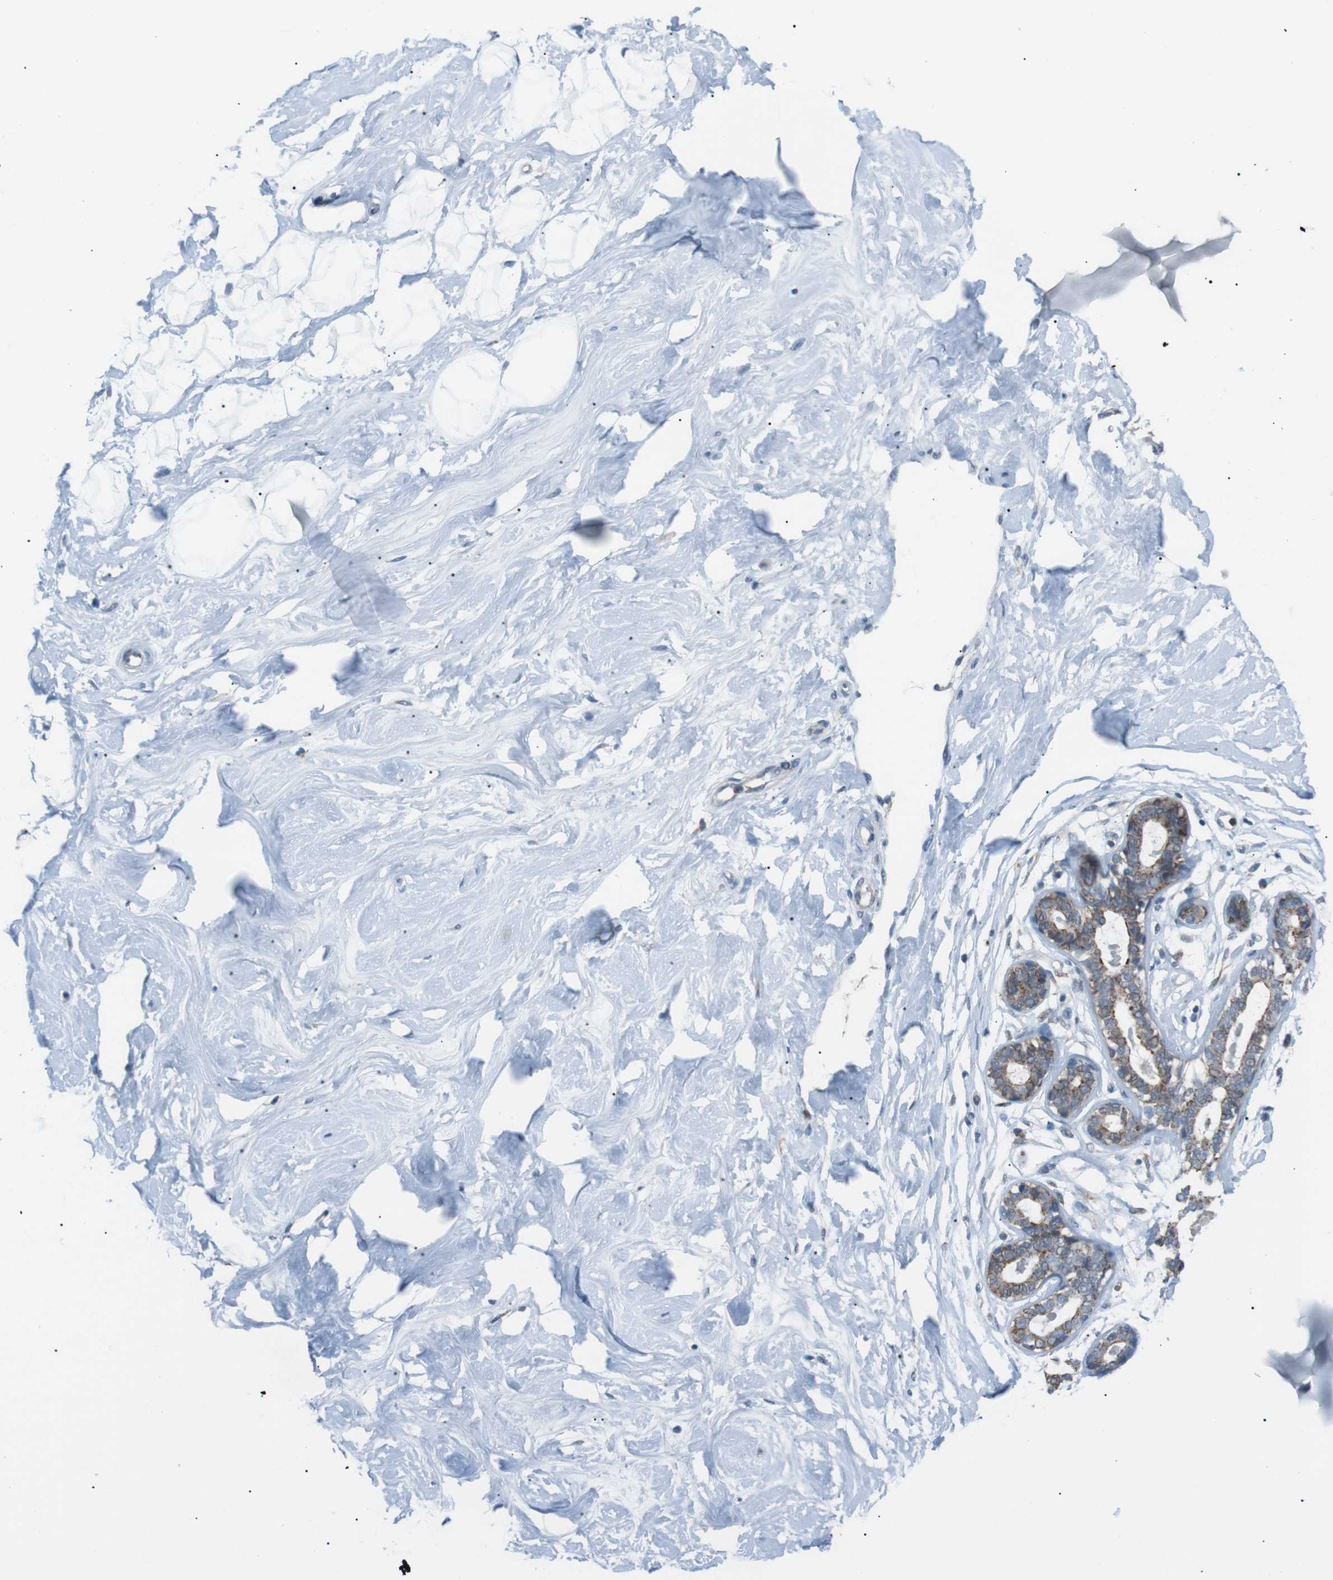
{"staining": {"intensity": "negative", "quantity": "none", "location": "none"}, "tissue": "breast", "cell_type": "Adipocytes", "image_type": "normal", "snomed": [{"axis": "morphology", "description": "Normal tissue, NOS"}, {"axis": "topography", "description": "Breast"}], "caption": "An immunohistochemistry image of benign breast is shown. There is no staining in adipocytes of breast. (Immunohistochemistry, brightfield microscopy, high magnification).", "gene": "ARID5B", "patient": {"sex": "female", "age": 23}}